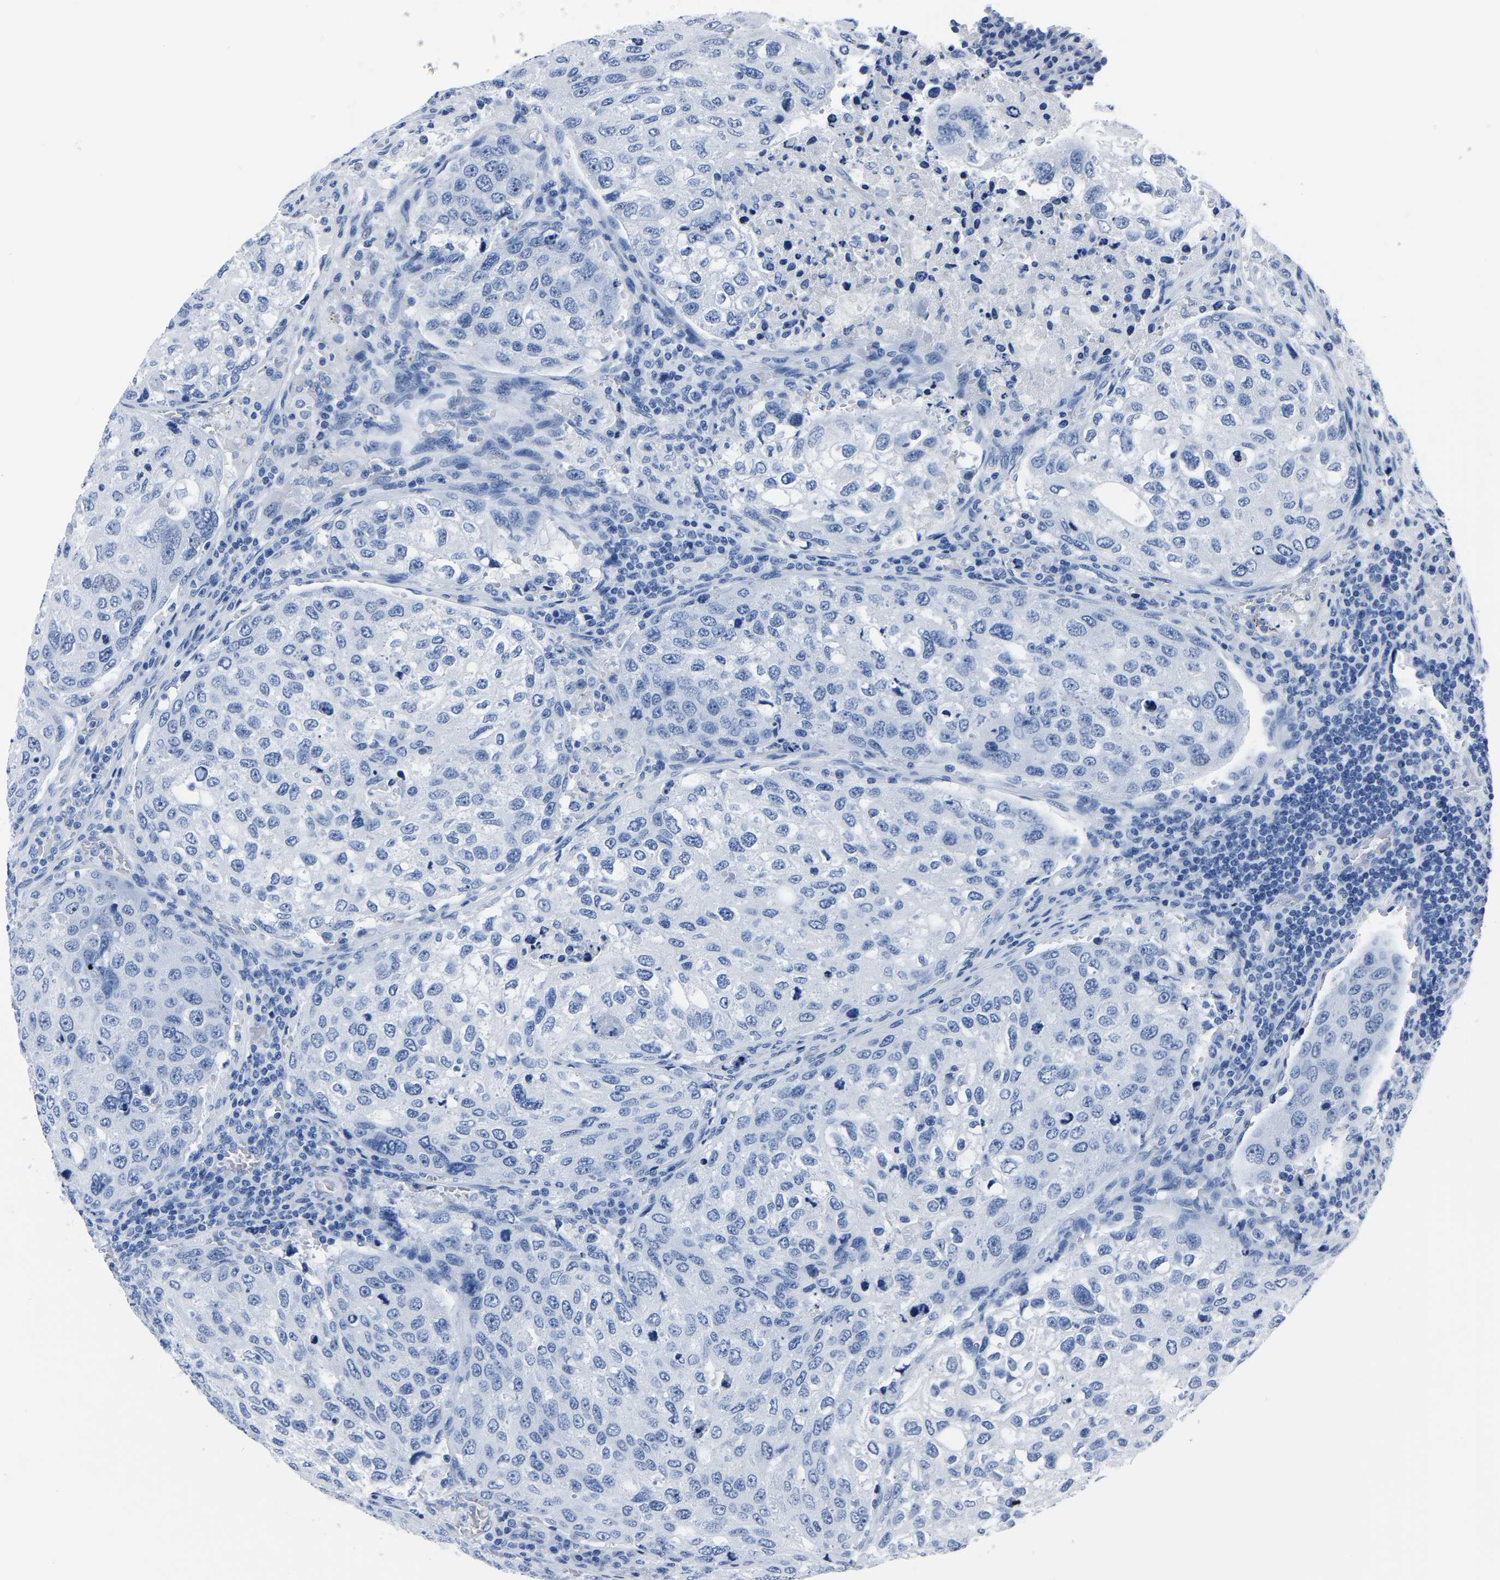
{"staining": {"intensity": "negative", "quantity": "none", "location": "none"}, "tissue": "urothelial cancer", "cell_type": "Tumor cells", "image_type": "cancer", "snomed": [{"axis": "morphology", "description": "Urothelial carcinoma, High grade"}, {"axis": "topography", "description": "Lymph node"}, {"axis": "topography", "description": "Urinary bladder"}], "caption": "High power microscopy image of an IHC image of high-grade urothelial carcinoma, revealing no significant positivity in tumor cells.", "gene": "IMPG2", "patient": {"sex": "male", "age": 51}}